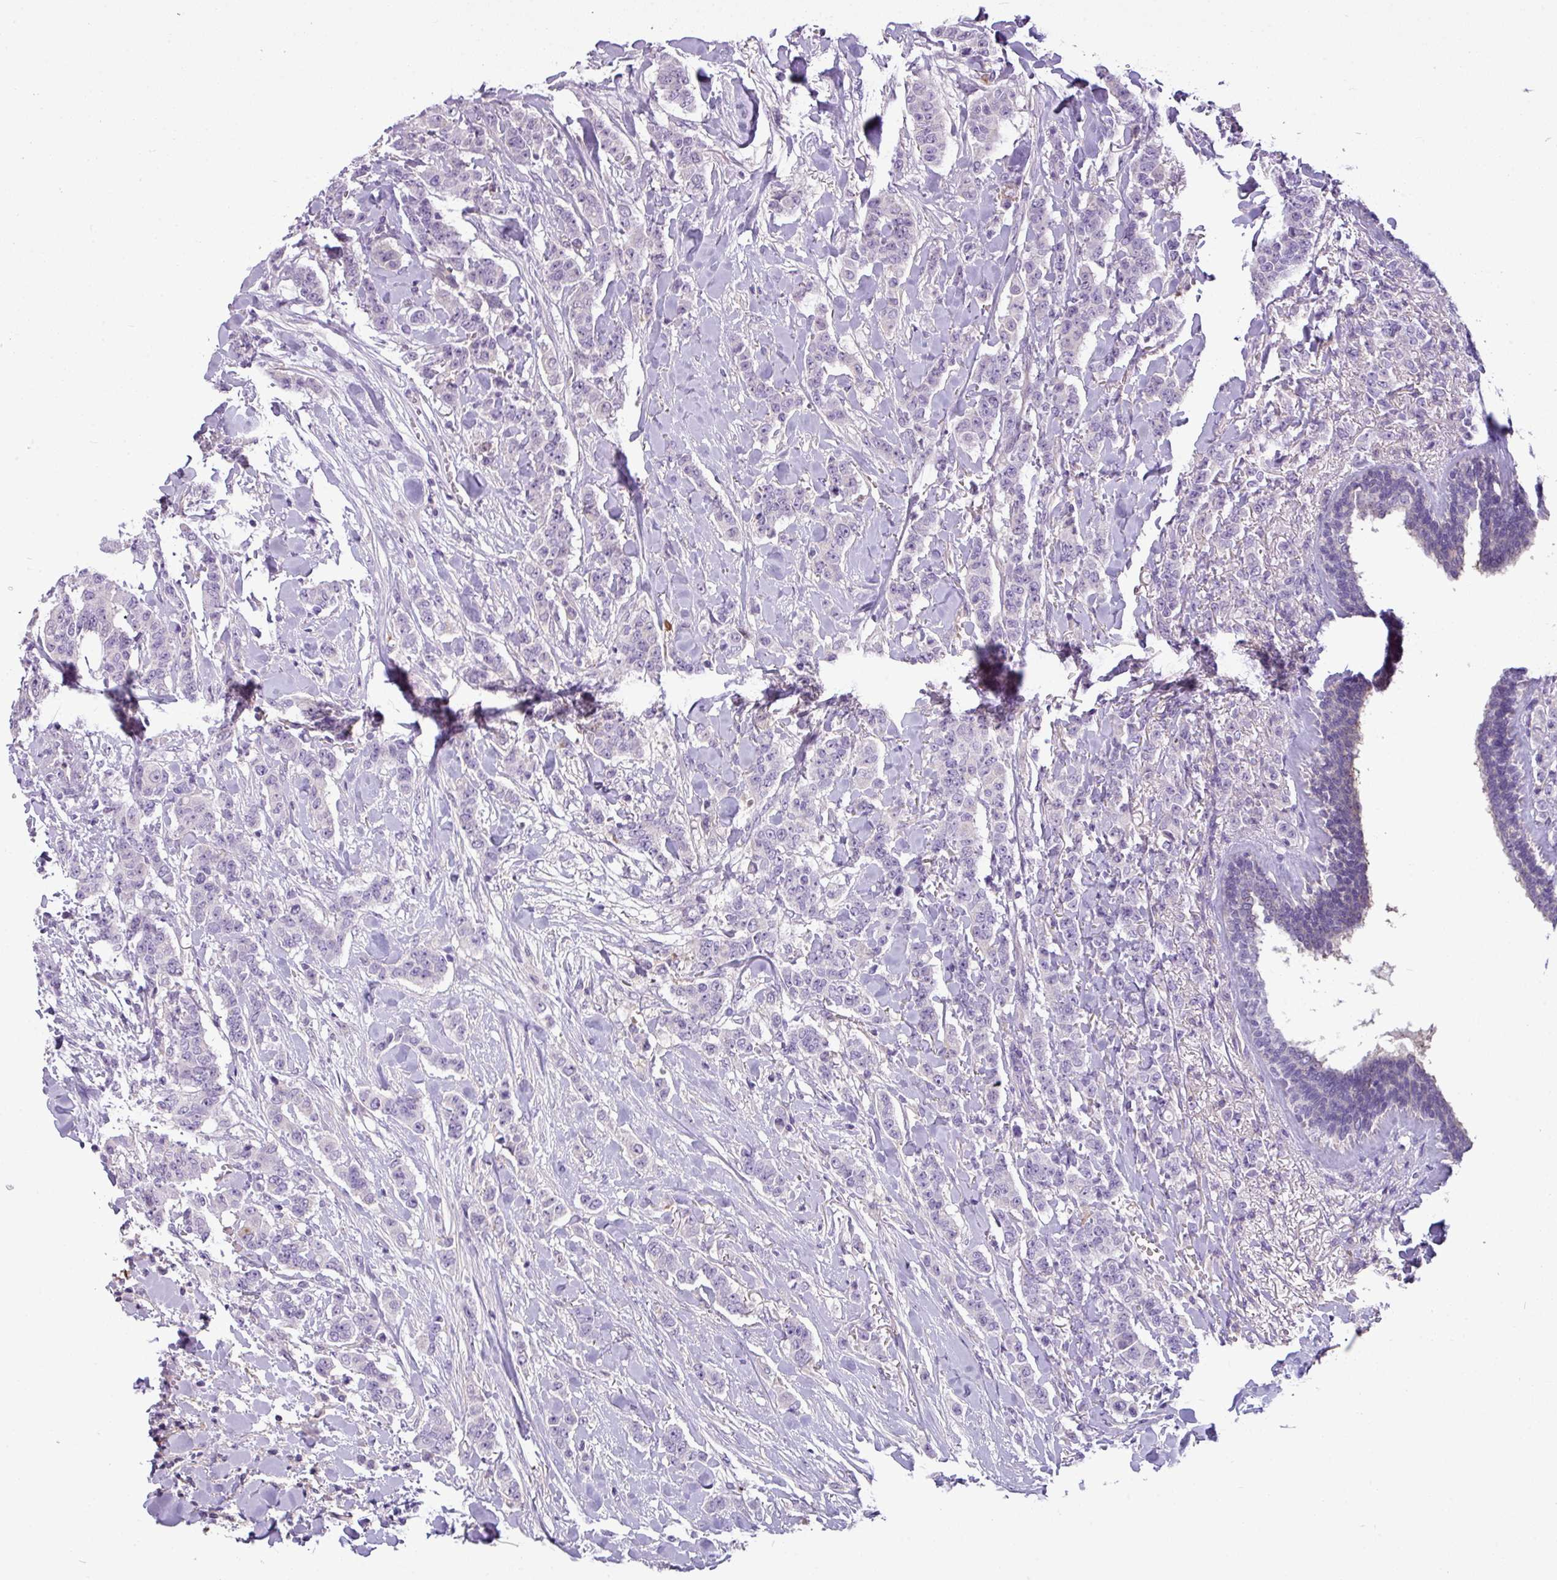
{"staining": {"intensity": "negative", "quantity": "none", "location": "none"}, "tissue": "breast cancer", "cell_type": "Tumor cells", "image_type": "cancer", "snomed": [{"axis": "morphology", "description": "Duct carcinoma"}, {"axis": "topography", "description": "Breast"}], "caption": "The histopathology image displays no significant expression in tumor cells of breast intraductal carcinoma.", "gene": "TMEM178B", "patient": {"sex": "female", "age": 40}}